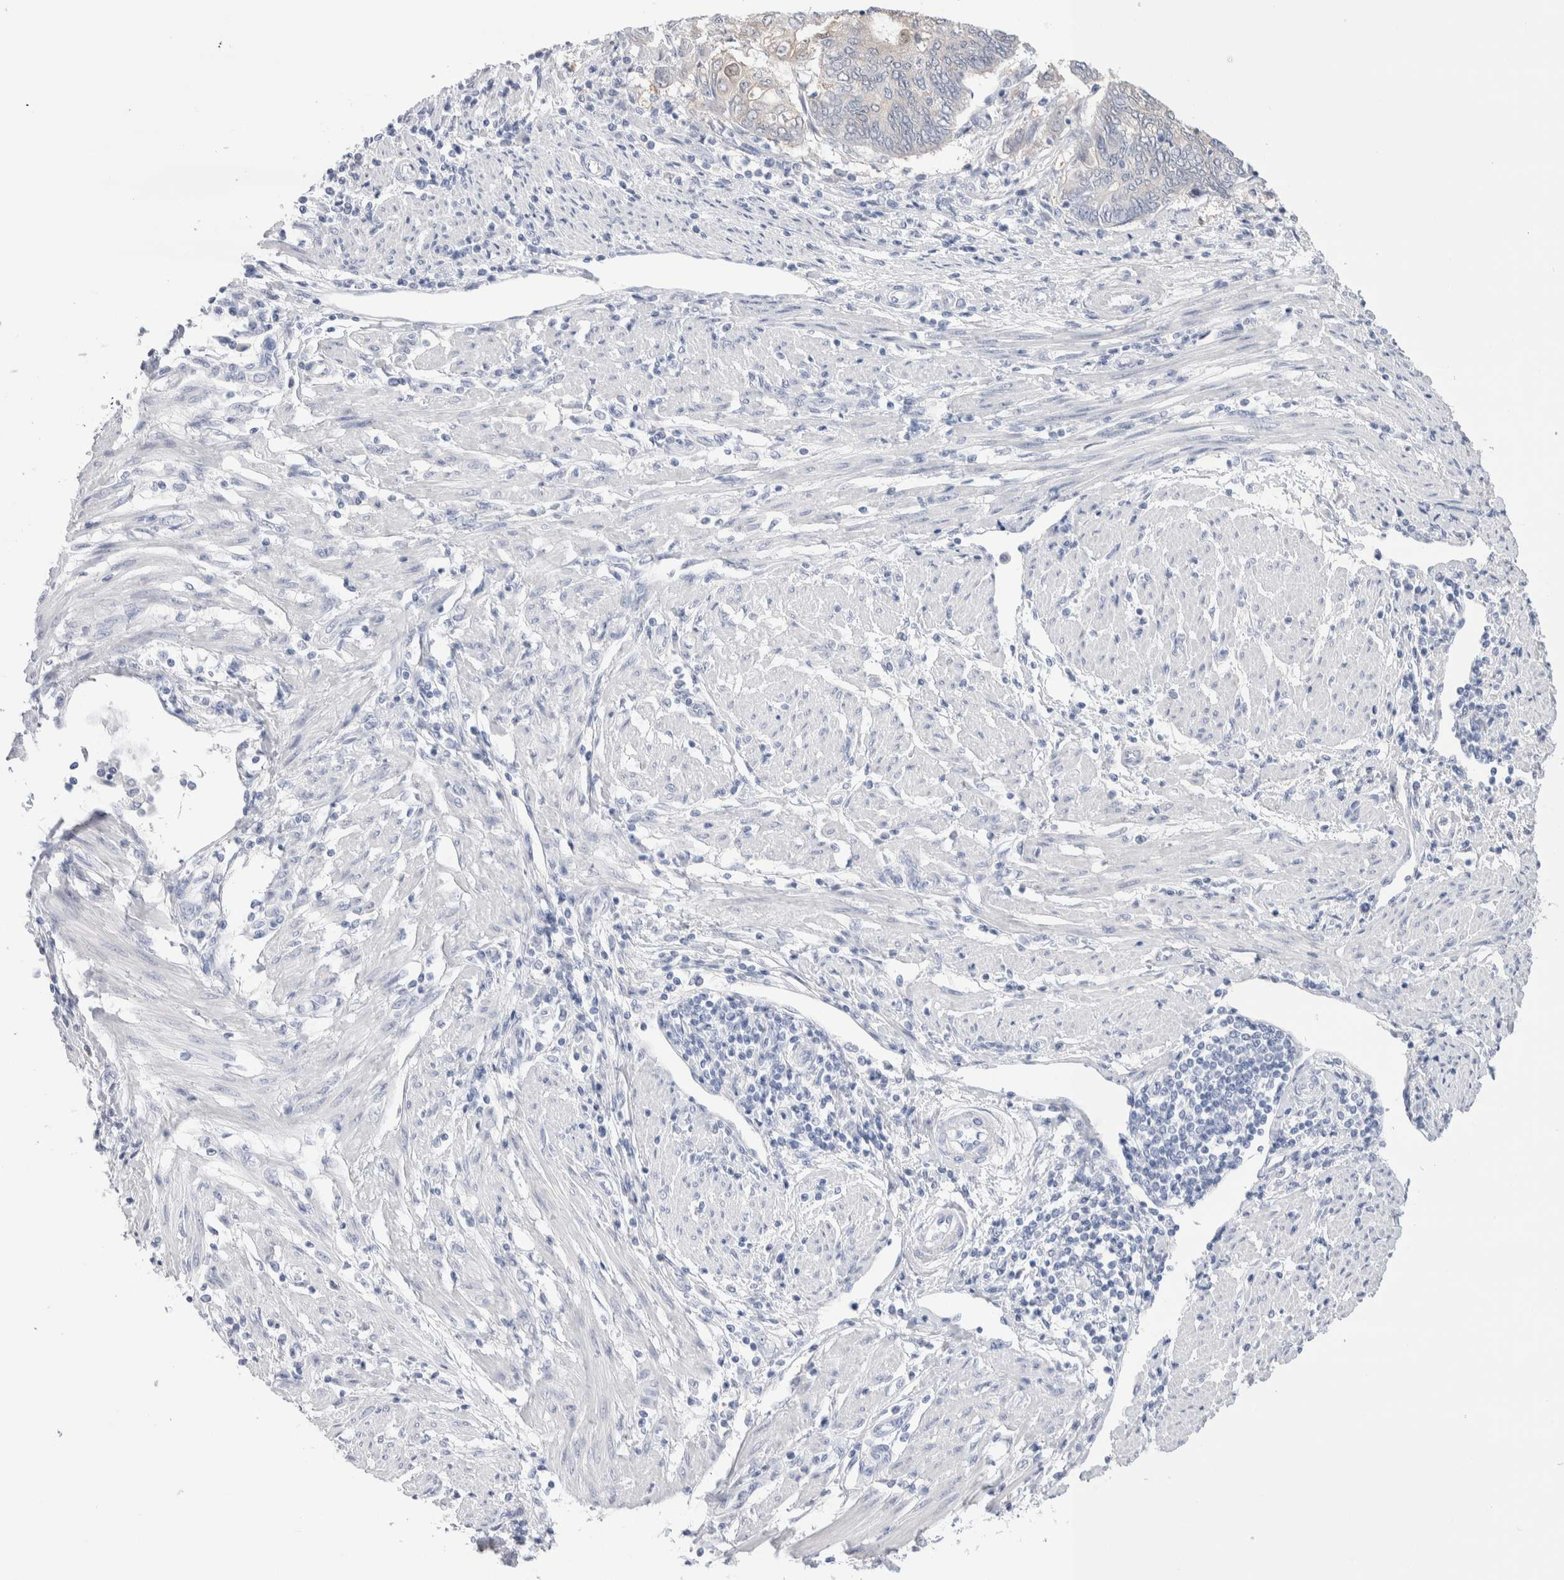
{"staining": {"intensity": "moderate", "quantity": "<25%", "location": "cytoplasmic/membranous"}, "tissue": "endometrial cancer", "cell_type": "Tumor cells", "image_type": "cancer", "snomed": [{"axis": "morphology", "description": "Adenocarcinoma, NOS"}, {"axis": "topography", "description": "Uterus"}, {"axis": "topography", "description": "Endometrium"}], "caption": "DAB (3,3'-diaminobenzidine) immunohistochemical staining of human adenocarcinoma (endometrial) displays moderate cytoplasmic/membranous protein staining in about <25% of tumor cells.", "gene": "GDA", "patient": {"sex": "female", "age": 70}}